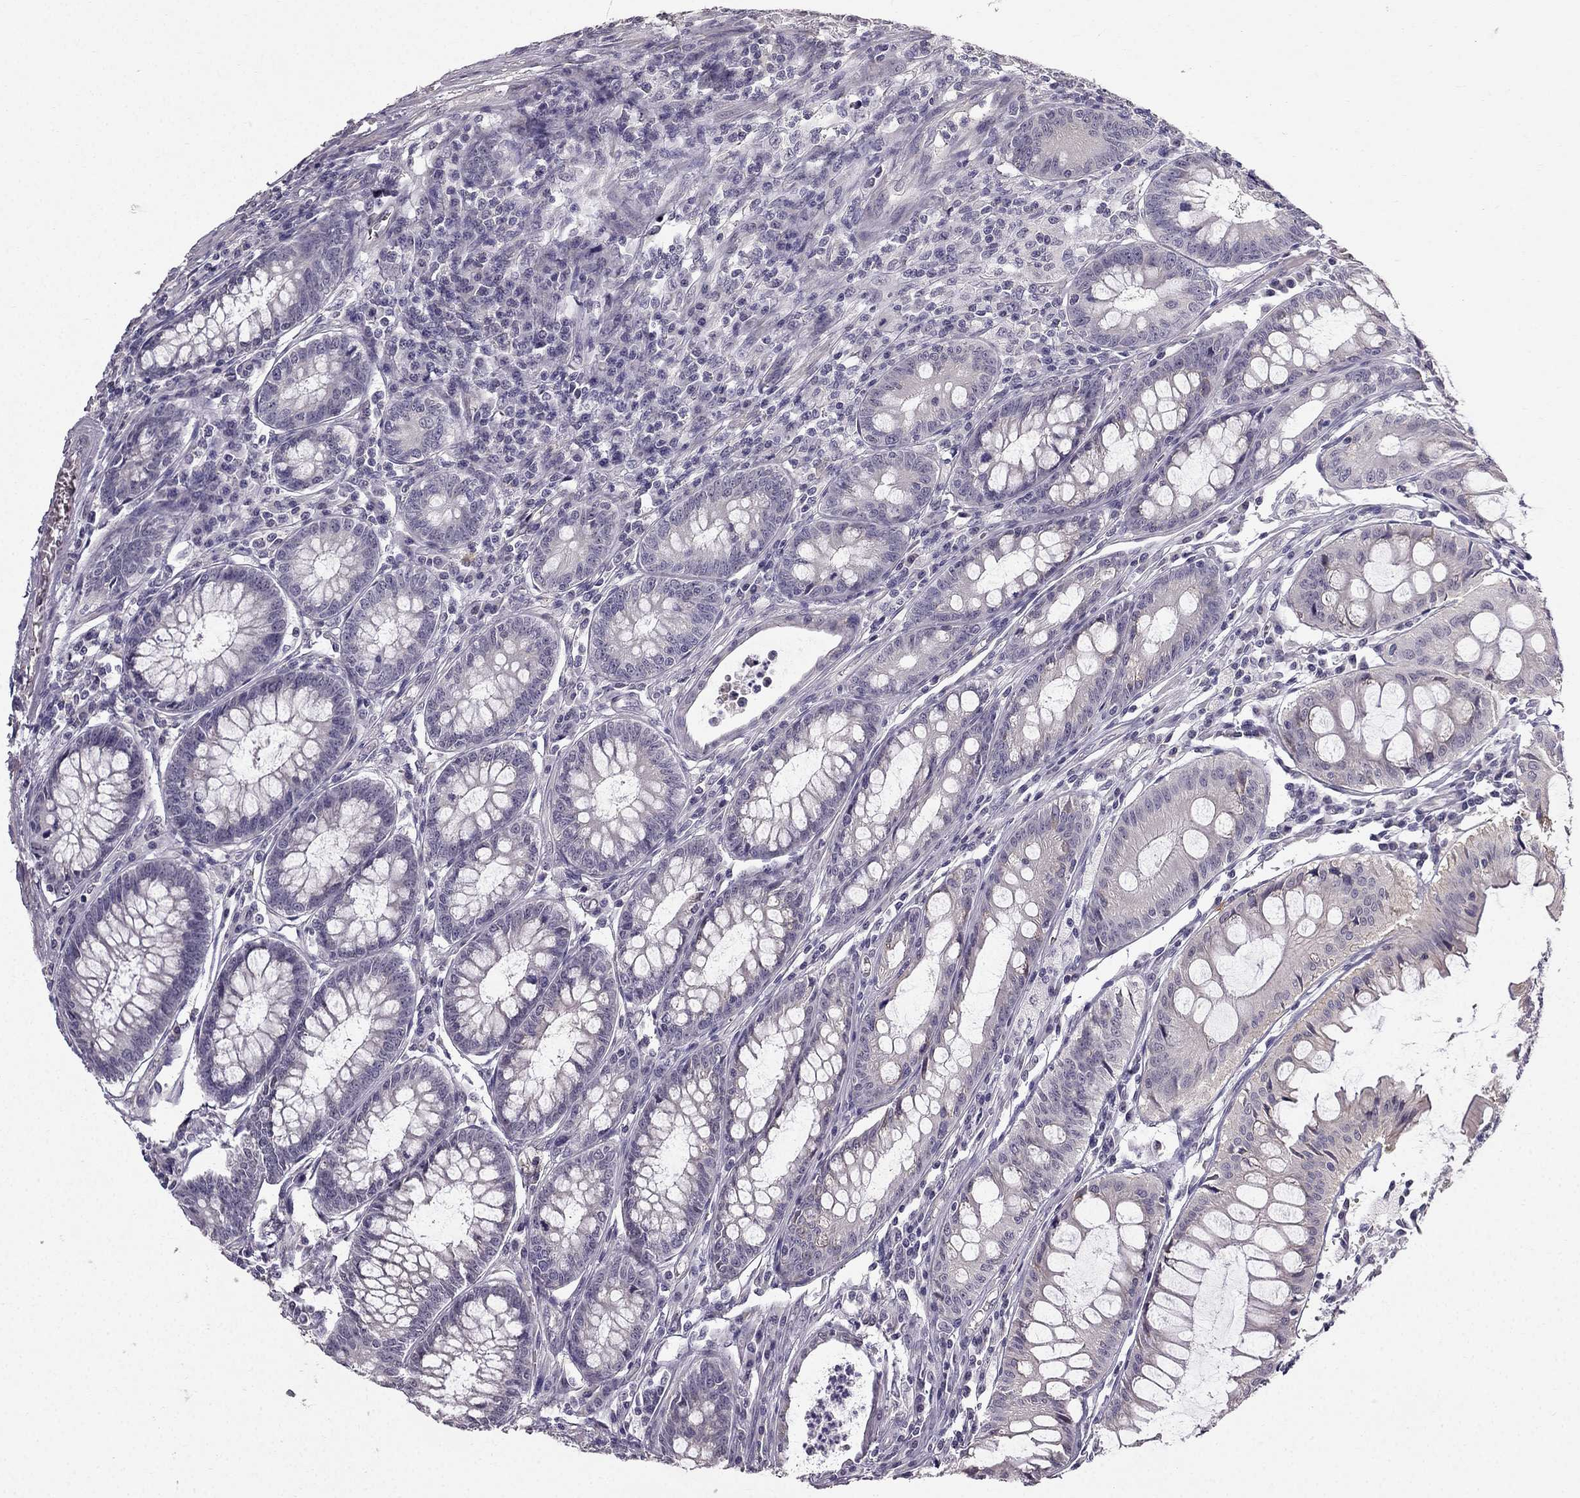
{"staining": {"intensity": "negative", "quantity": "none", "location": "none"}, "tissue": "colorectal cancer", "cell_type": "Tumor cells", "image_type": "cancer", "snomed": [{"axis": "morphology", "description": "Adenocarcinoma, NOS"}, {"axis": "topography", "description": "Rectum"}], "caption": "DAB immunohistochemical staining of human adenocarcinoma (colorectal) displays no significant staining in tumor cells.", "gene": "TSPYL5", "patient": {"sex": "female", "age": 85}}